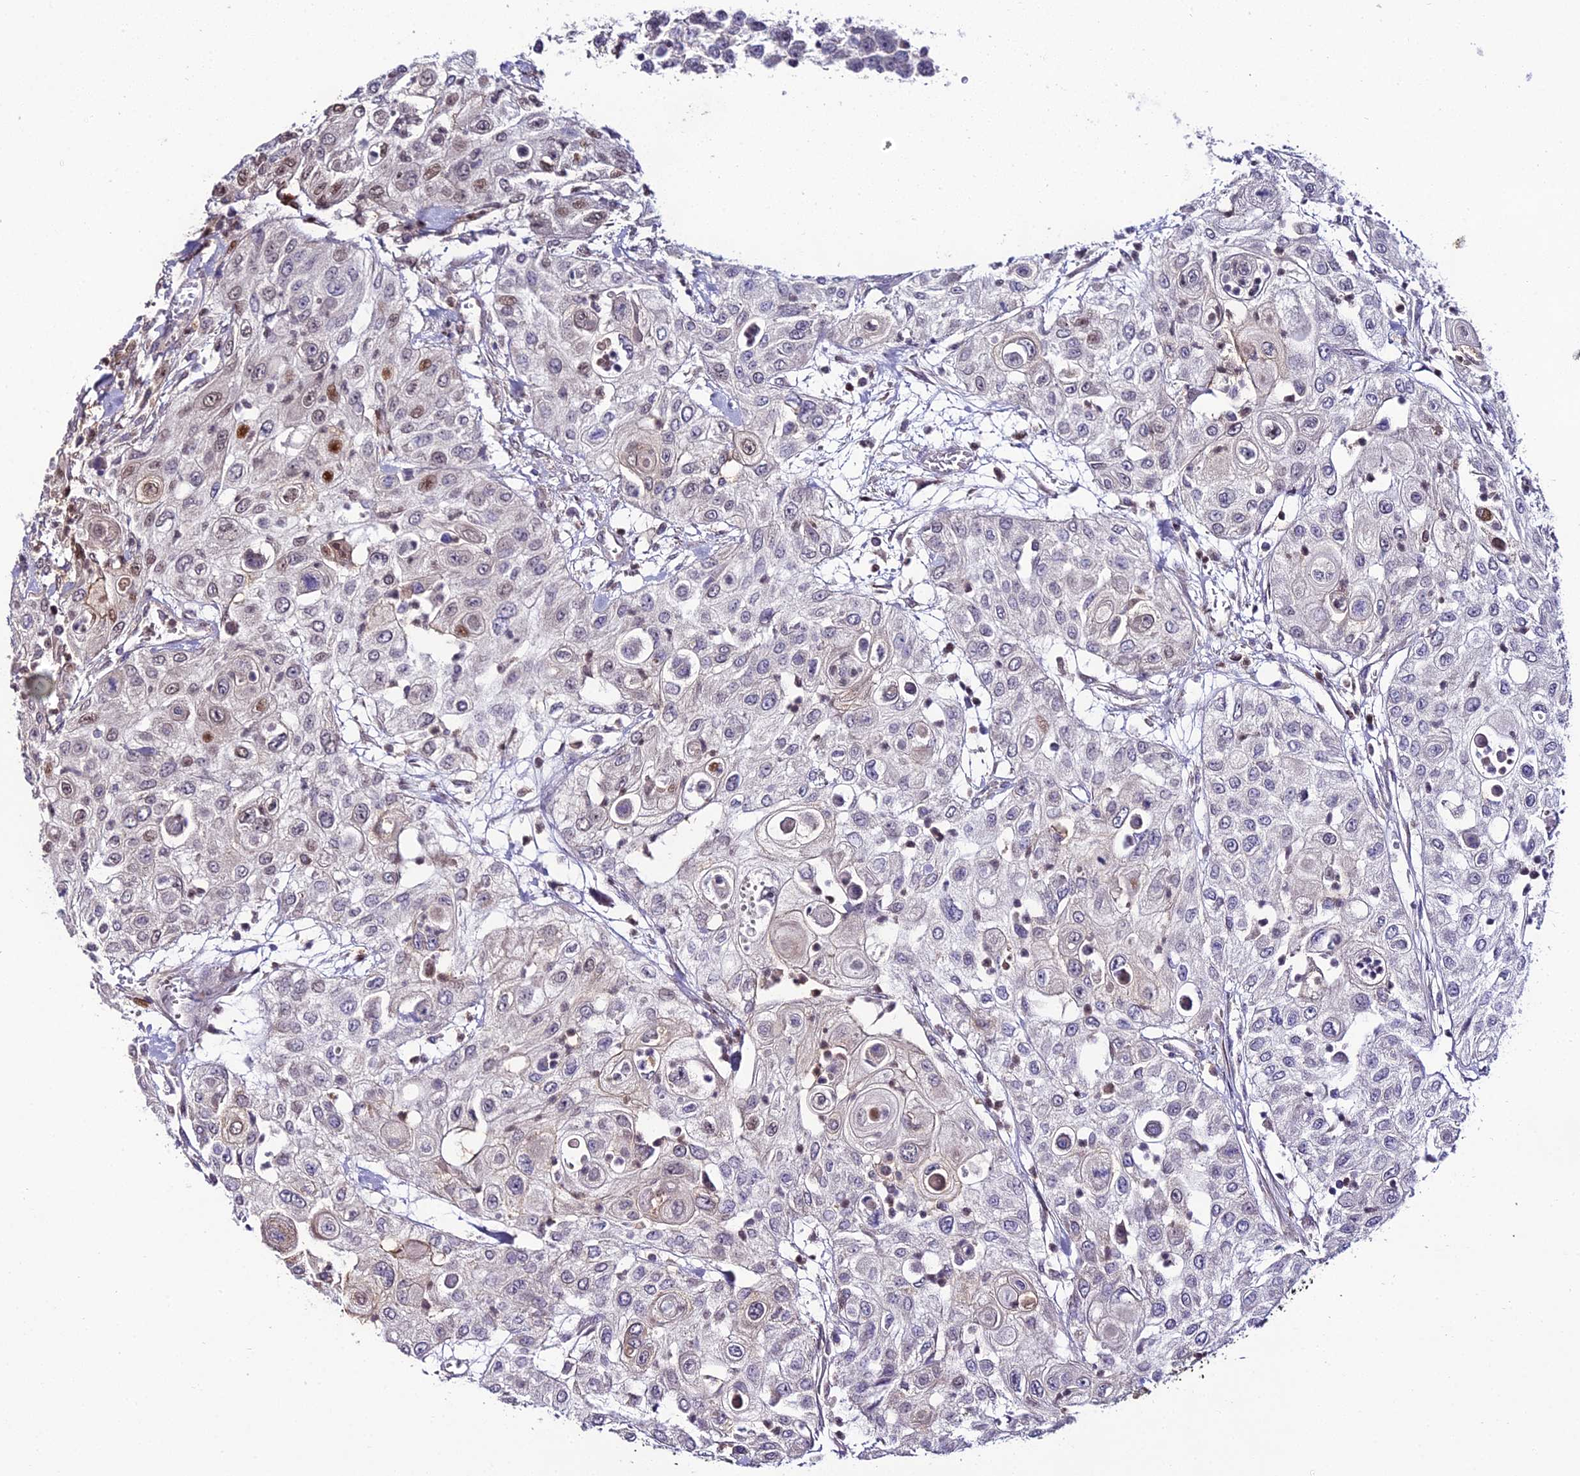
{"staining": {"intensity": "moderate", "quantity": "<25%", "location": "nuclear"}, "tissue": "urothelial cancer", "cell_type": "Tumor cells", "image_type": "cancer", "snomed": [{"axis": "morphology", "description": "Urothelial carcinoma, High grade"}, {"axis": "topography", "description": "Urinary bladder"}], "caption": "Immunohistochemical staining of urothelial carcinoma (high-grade) reveals low levels of moderate nuclear protein positivity in about <25% of tumor cells.", "gene": "ZNF707", "patient": {"sex": "female", "age": 79}}